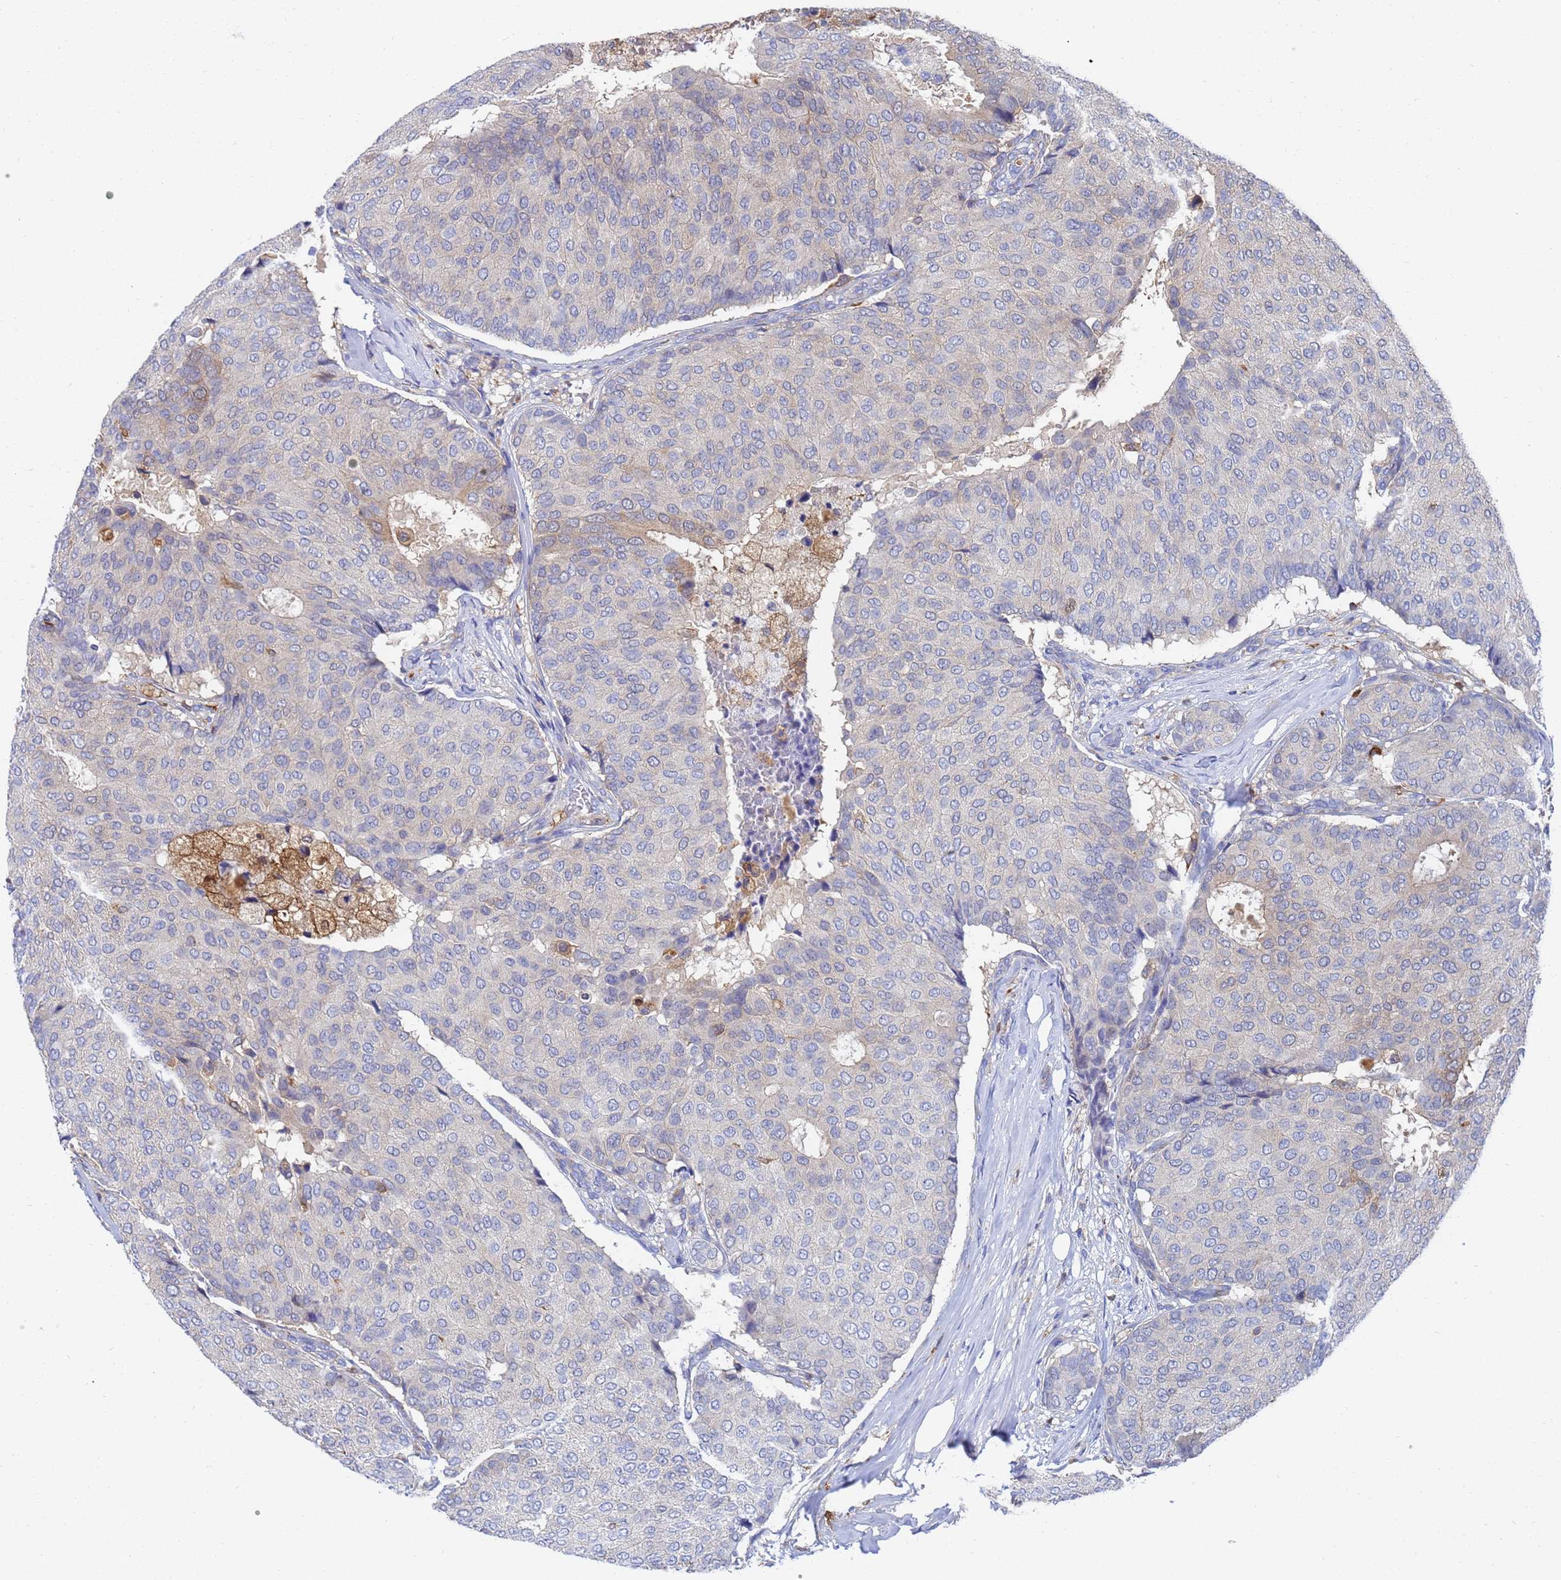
{"staining": {"intensity": "weak", "quantity": "<25%", "location": "cytoplasmic/membranous"}, "tissue": "breast cancer", "cell_type": "Tumor cells", "image_type": "cancer", "snomed": [{"axis": "morphology", "description": "Duct carcinoma"}, {"axis": "topography", "description": "Breast"}], "caption": "Tumor cells are negative for brown protein staining in breast cancer.", "gene": "GCHFR", "patient": {"sex": "female", "age": 75}}